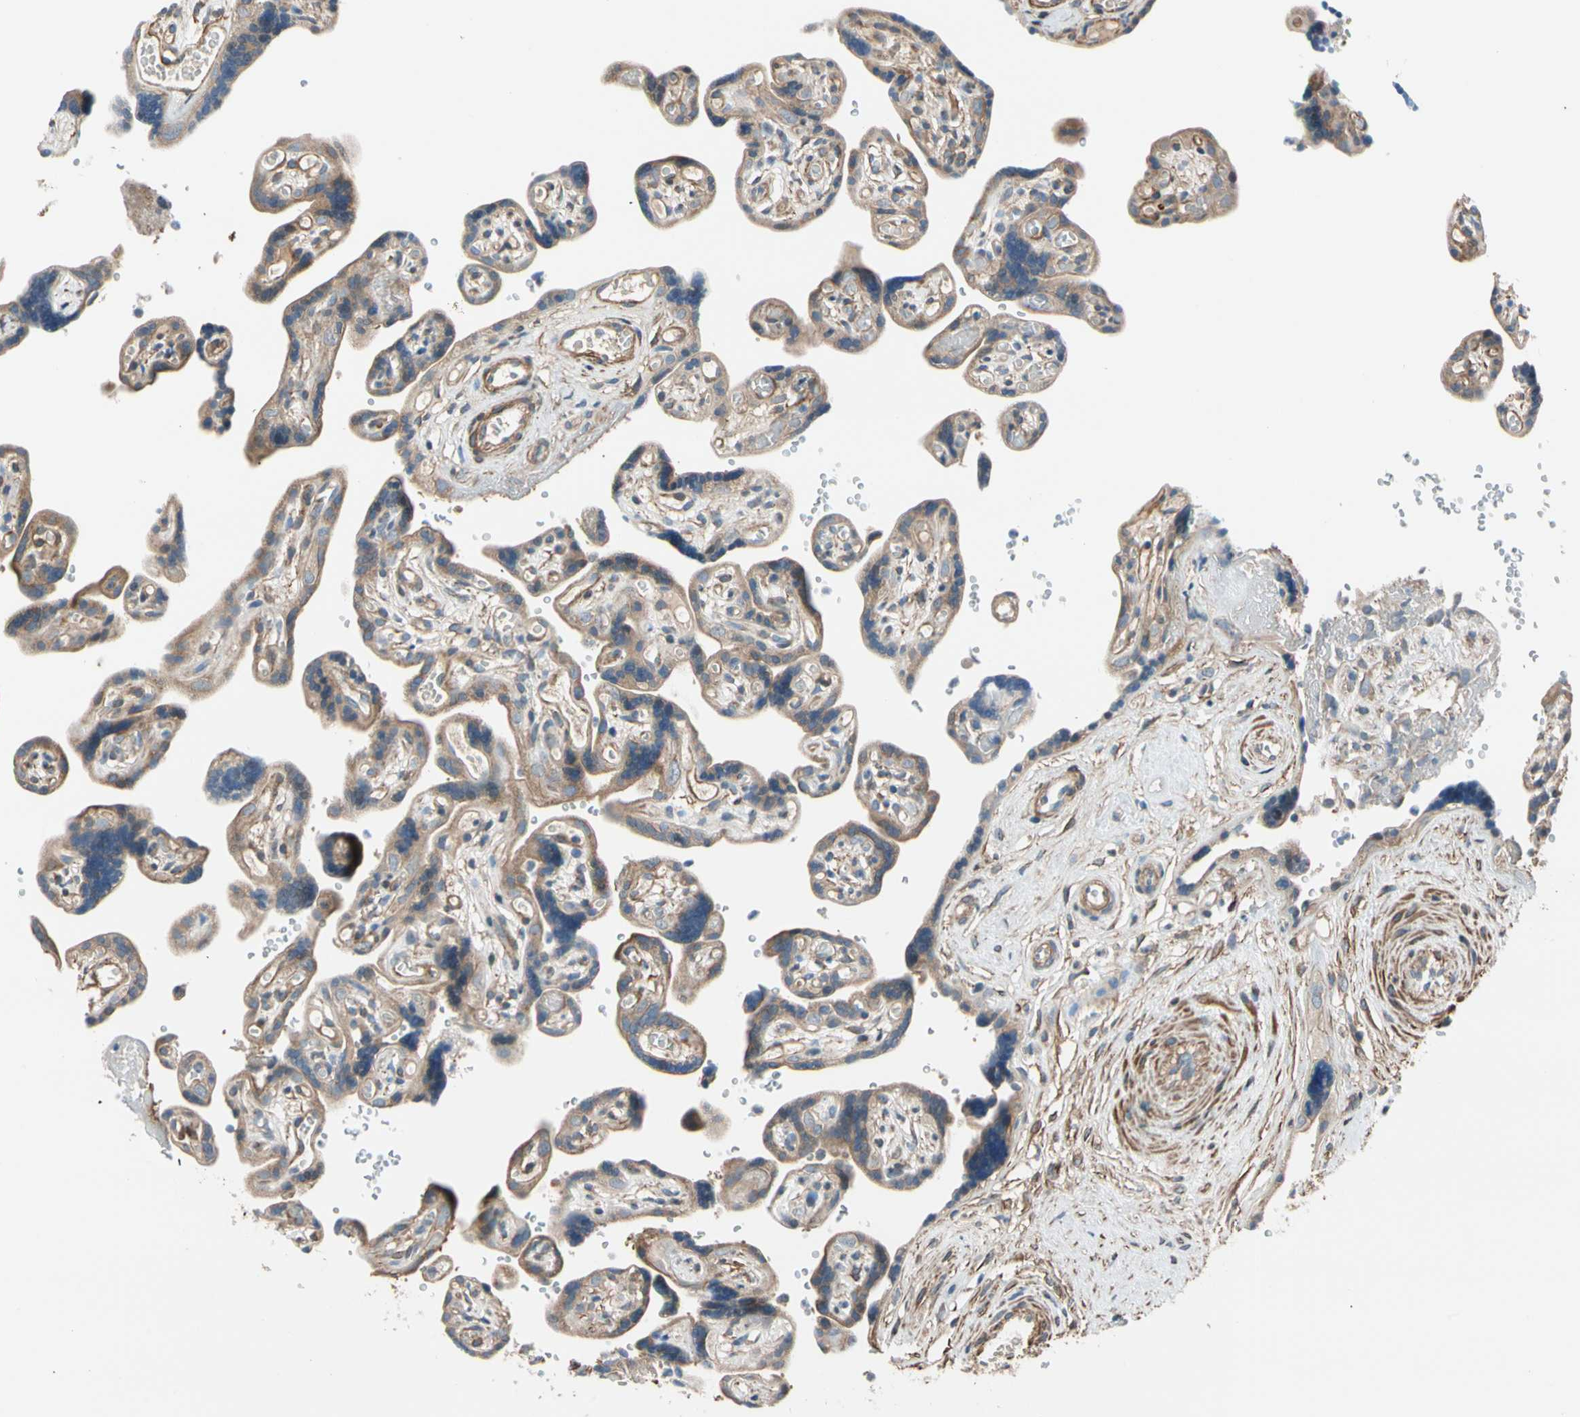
{"staining": {"intensity": "strong", "quantity": ">75%", "location": "cytoplasmic/membranous"}, "tissue": "placenta", "cell_type": "Decidual cells", "image_type": "normal", "snomed": [{"axis": "morphology", "description": "Normal tissue, NOS"}, {"axis": "topography", "description": "Placenta"}], "caption": "Normal placenta displays strong cytoplasmic/membranous expression in approximately >75% of decidual cells.", "gene": "LIMK2", "patient": {"sex": "female", "age": 30}}